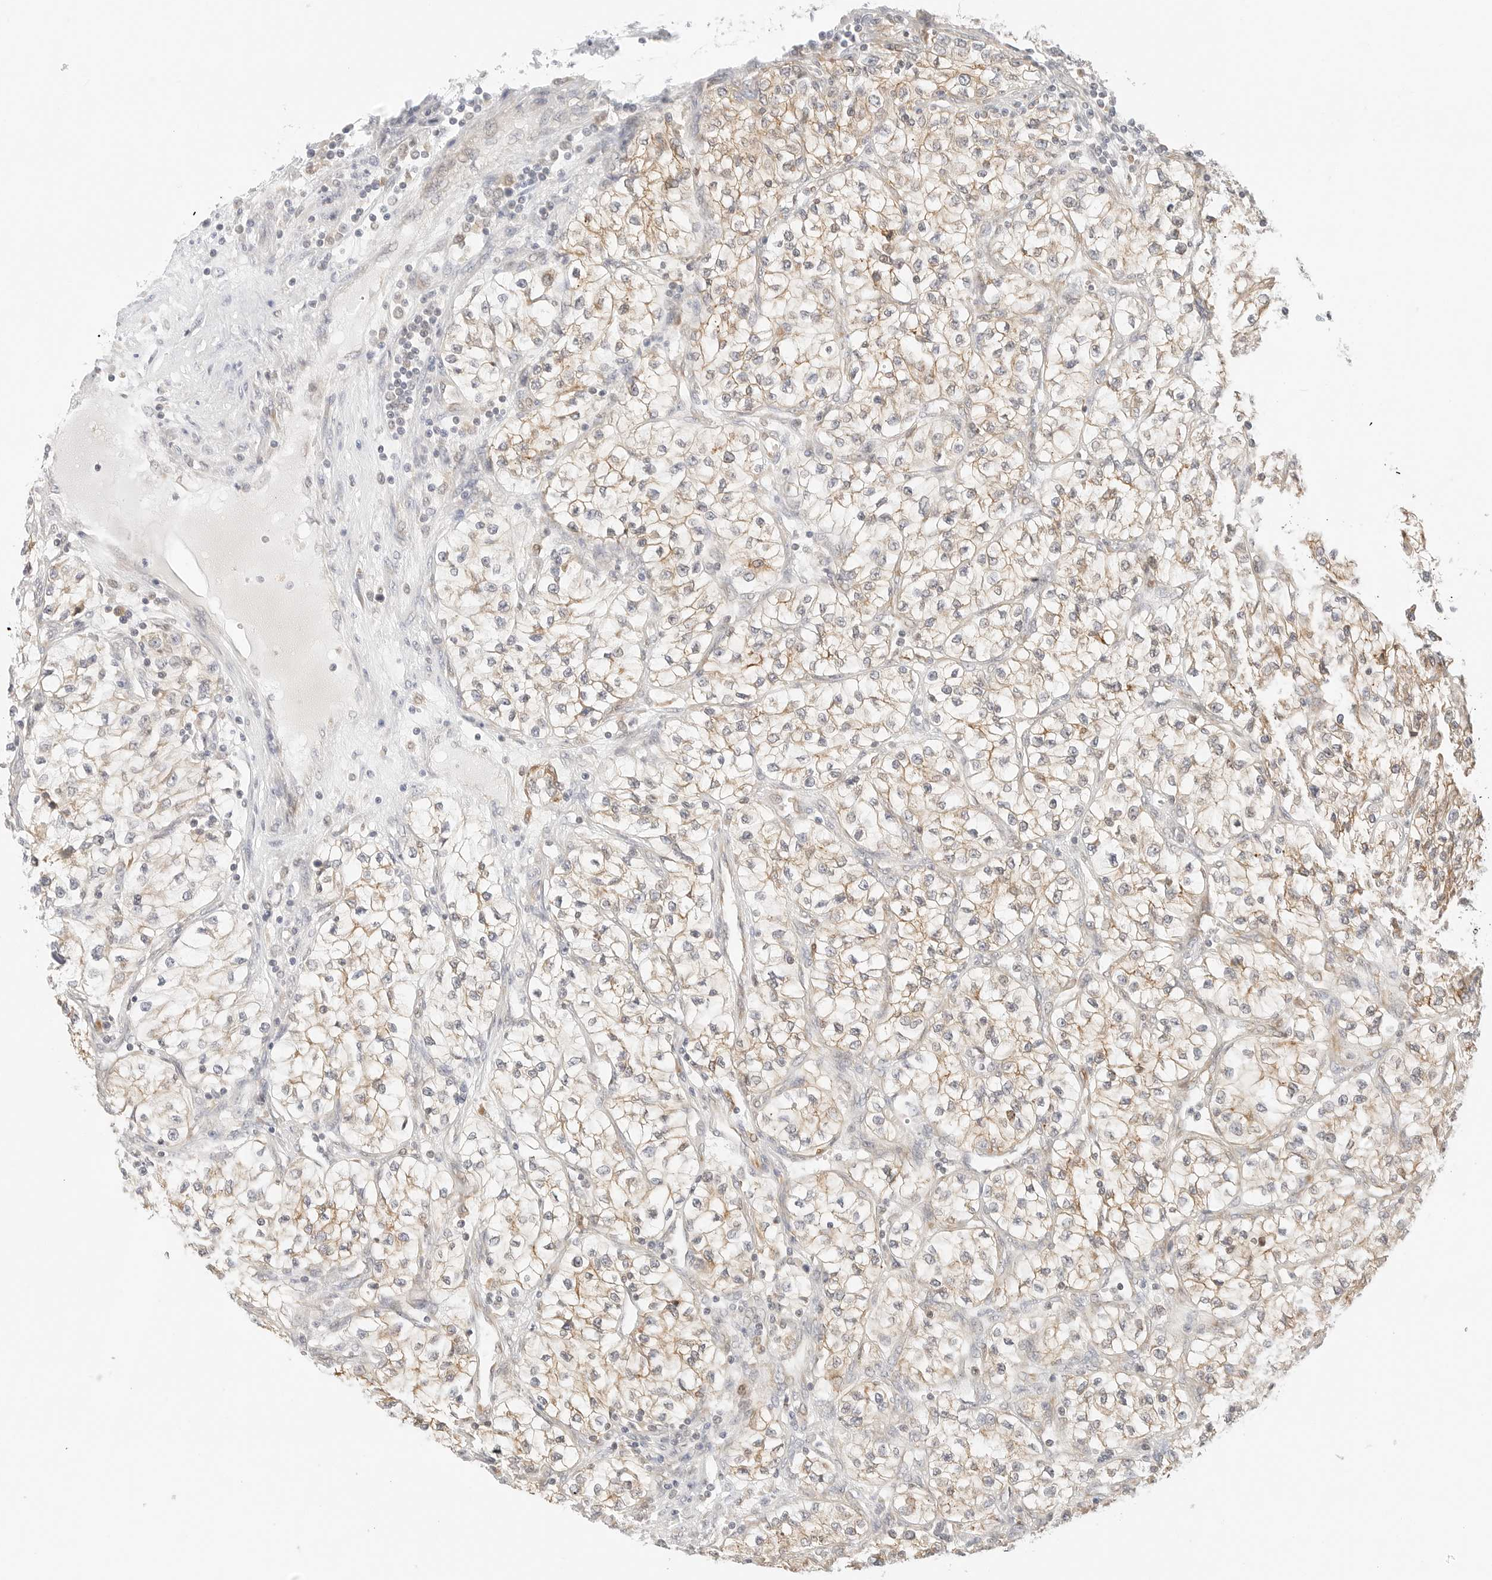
{"staining": {"intensity": "moderate", "quantity": ">75%", "location": "cytoplasmic/membranous"}, "tissue": "renal cancer", "cell_type": "Tumor cells", "image_type": "cancer", "snomed": [{"axis": "morphology", "description": "Adenocarcinoma, NOS"}, {"axis": "topography", "description": "Kidney"}], "caption": "A brown stain highlights moderate cytoplasmic/membranous expression of a protein in renal cancer tumor cells. (DAB (3,3'-diaminobenzidine) IHC with brightfield microscopy, high magnification).", "gene": "ERO1B", "patient": {"sex": "female", "age": 57}}